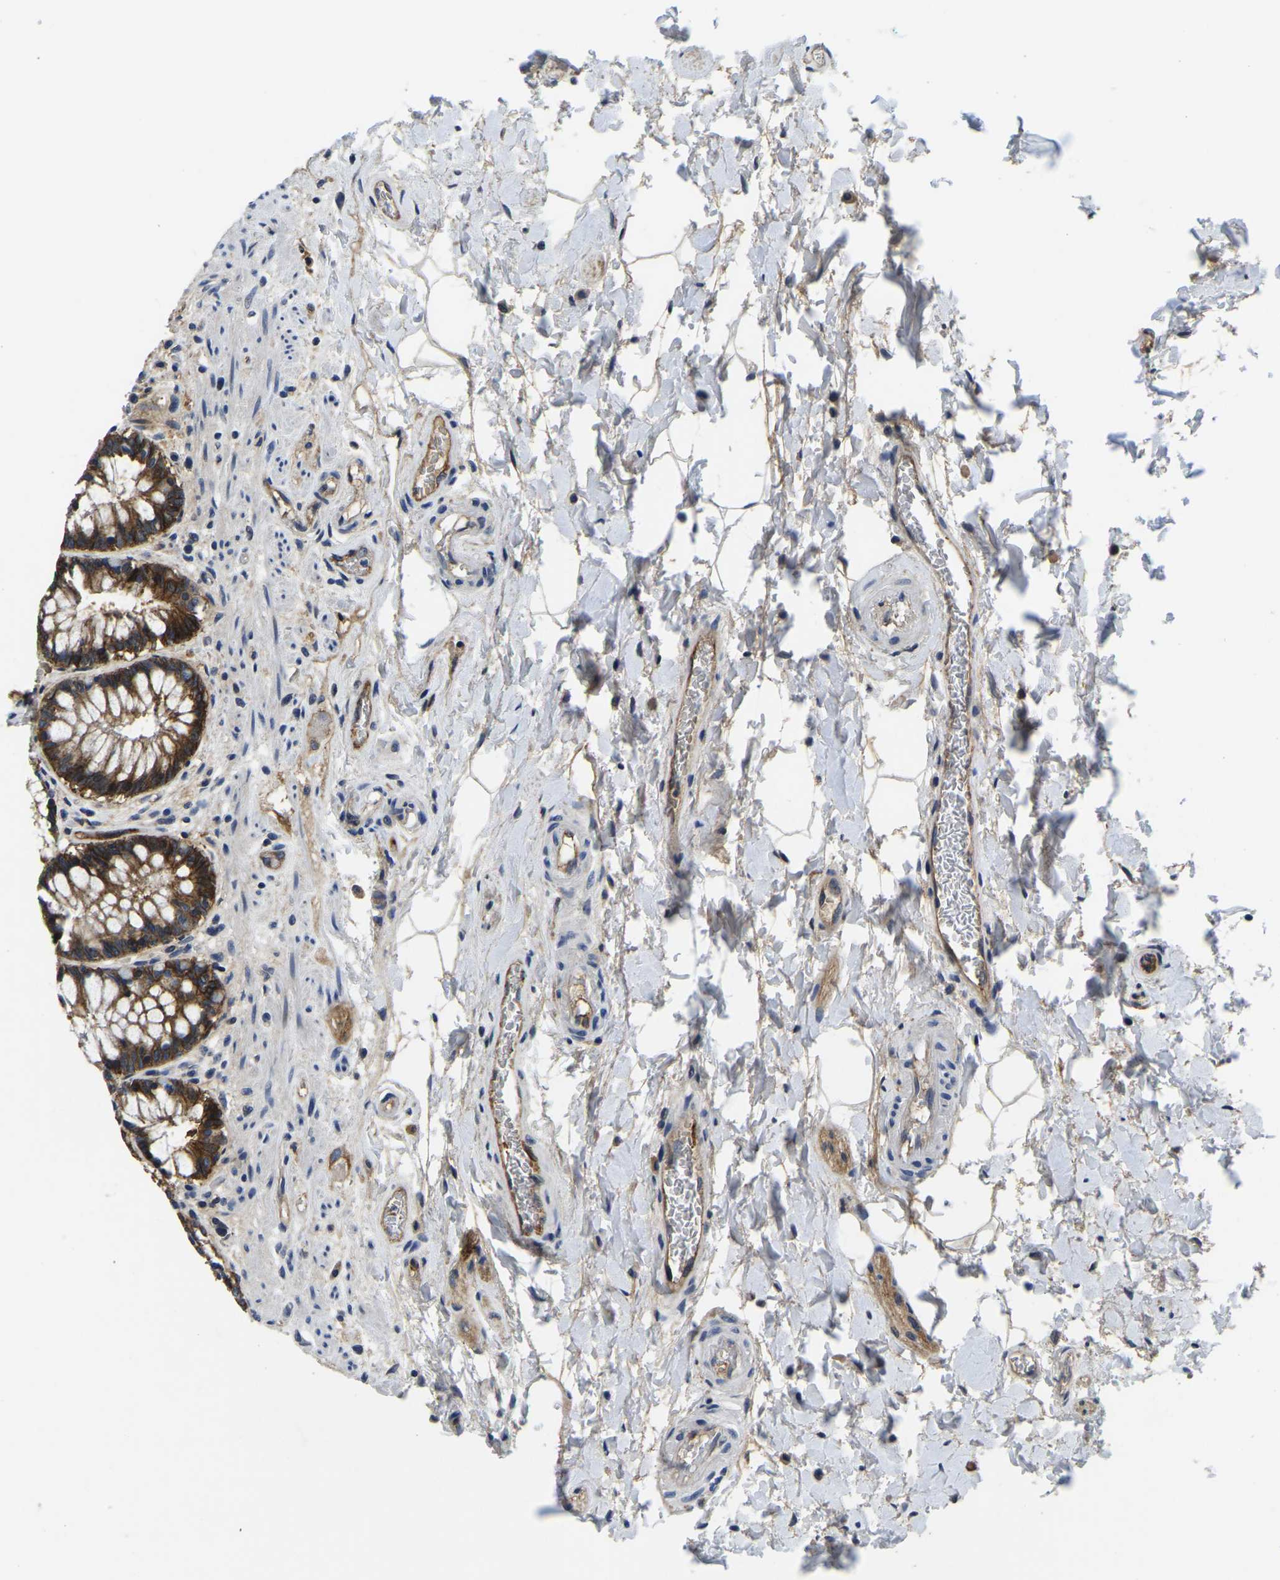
{"staining": {"intensity": "strong", "quantity": "25%-75%", "location": "cytoplasmic/membranous"}, "tissue": "rectum", "cell_type": "Glandular cells", "image_type": "normal", "snomed": [{"axis": "morphology", "description": "Normal tissue, NOS"}, {"axis": "topography", "description": "Rectum"}], "caption": "IHC (DAB (3,3'-diaminobenzidine)) staining of benign human rectum displays strong cytoplasmic/membranous protein staining in approximately 25%-75% of glandular cells.", "gene": "ITGA2", "patient": {"sex": "male", "age": 64}}